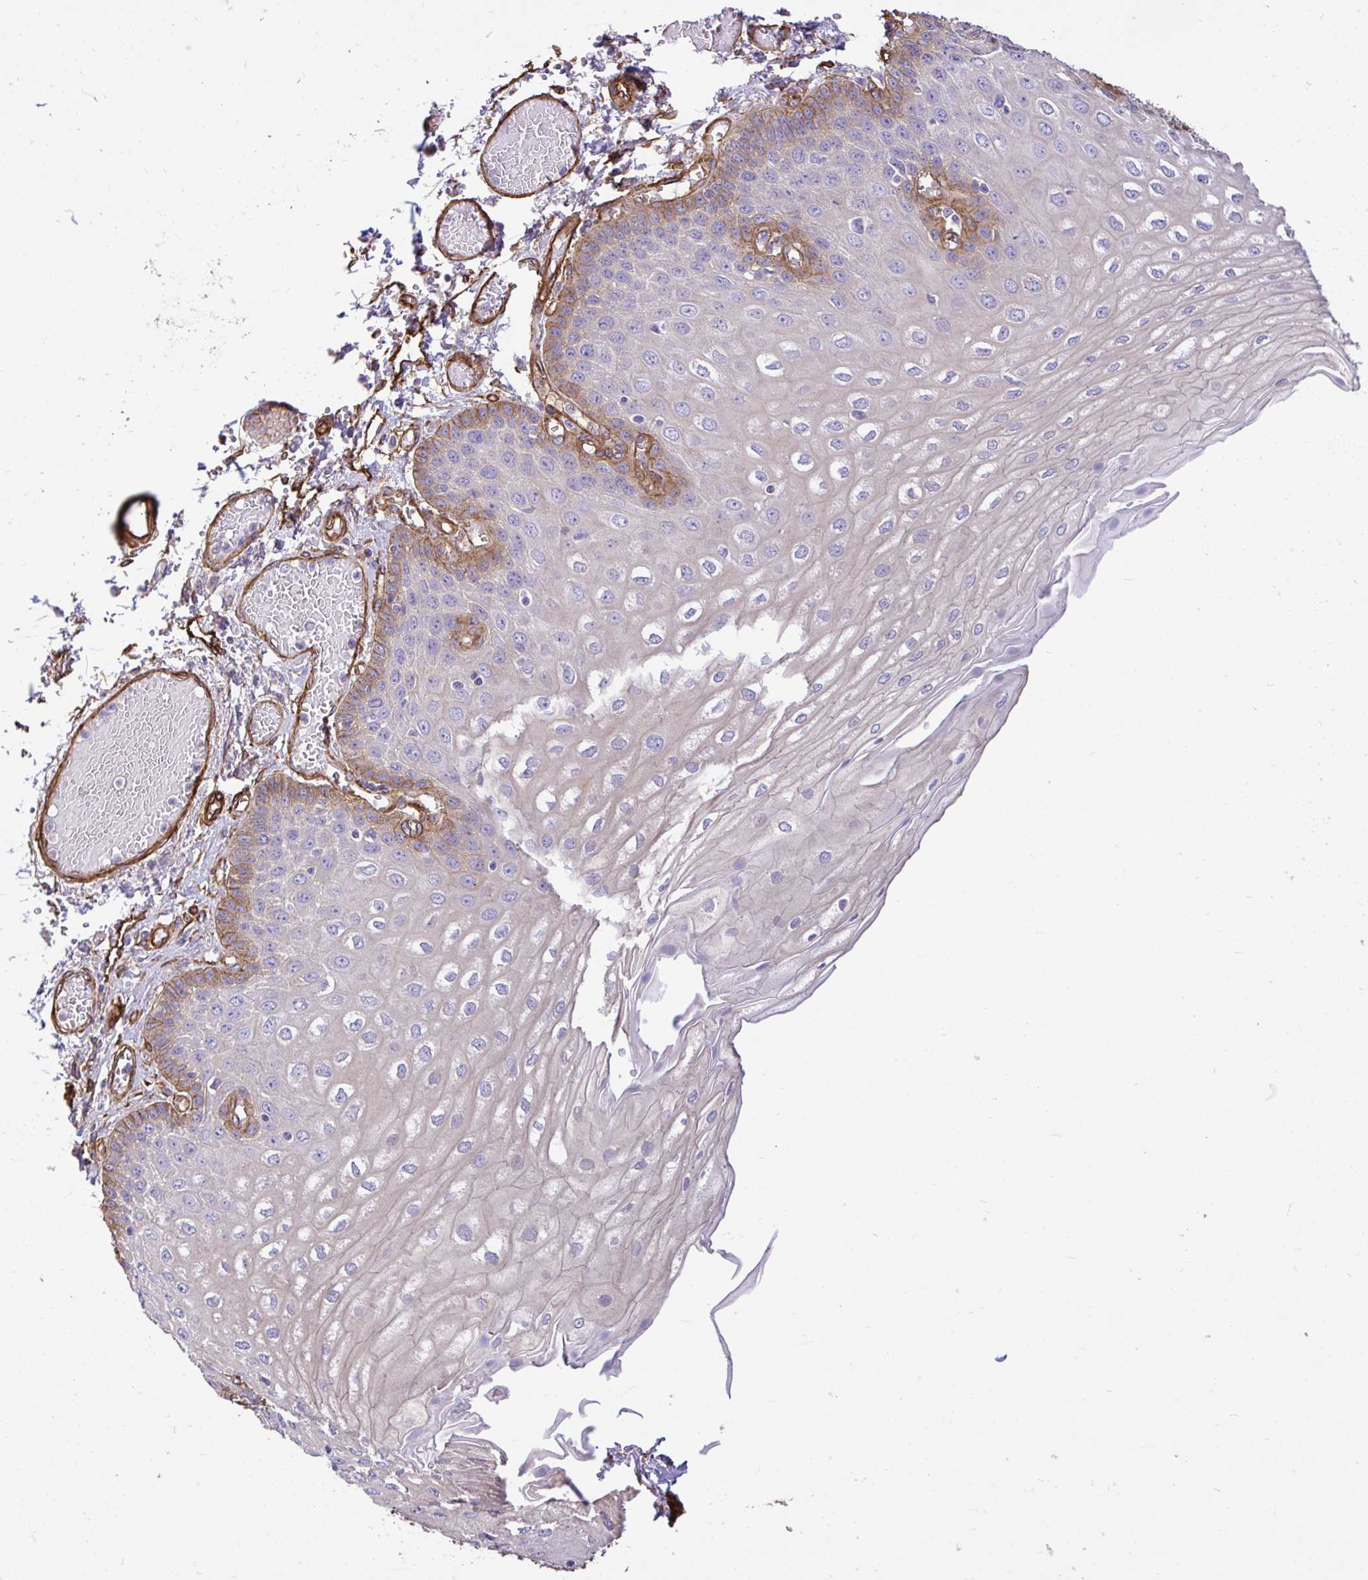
{"staining": {"intensity": "moderate", "quantity": "25%-75%", "location": "cytoplasmic/membranous"}, "tissue": "esophagus", "cell_type": "Squamous epithelial cells", "image_type": "normal", "snomed": [{"axis": "morphology", "description": "Normal tissue, NOS"}, {"axis": "morphology", "description": "Adenocarcinoma, NOS"}, {"axis": "topography", "description": "Esophagus"}], "caption": "The photomicrograph shows a brown stain indicating the presence of a protein in the cytoplasmic/membranous of squamous epithelial cells in esophagus. (Brightfield microscopy of DAB IHC at high magnification).", "gene": "PTPRK", "patient": {"sex": "male", "age": 81}}